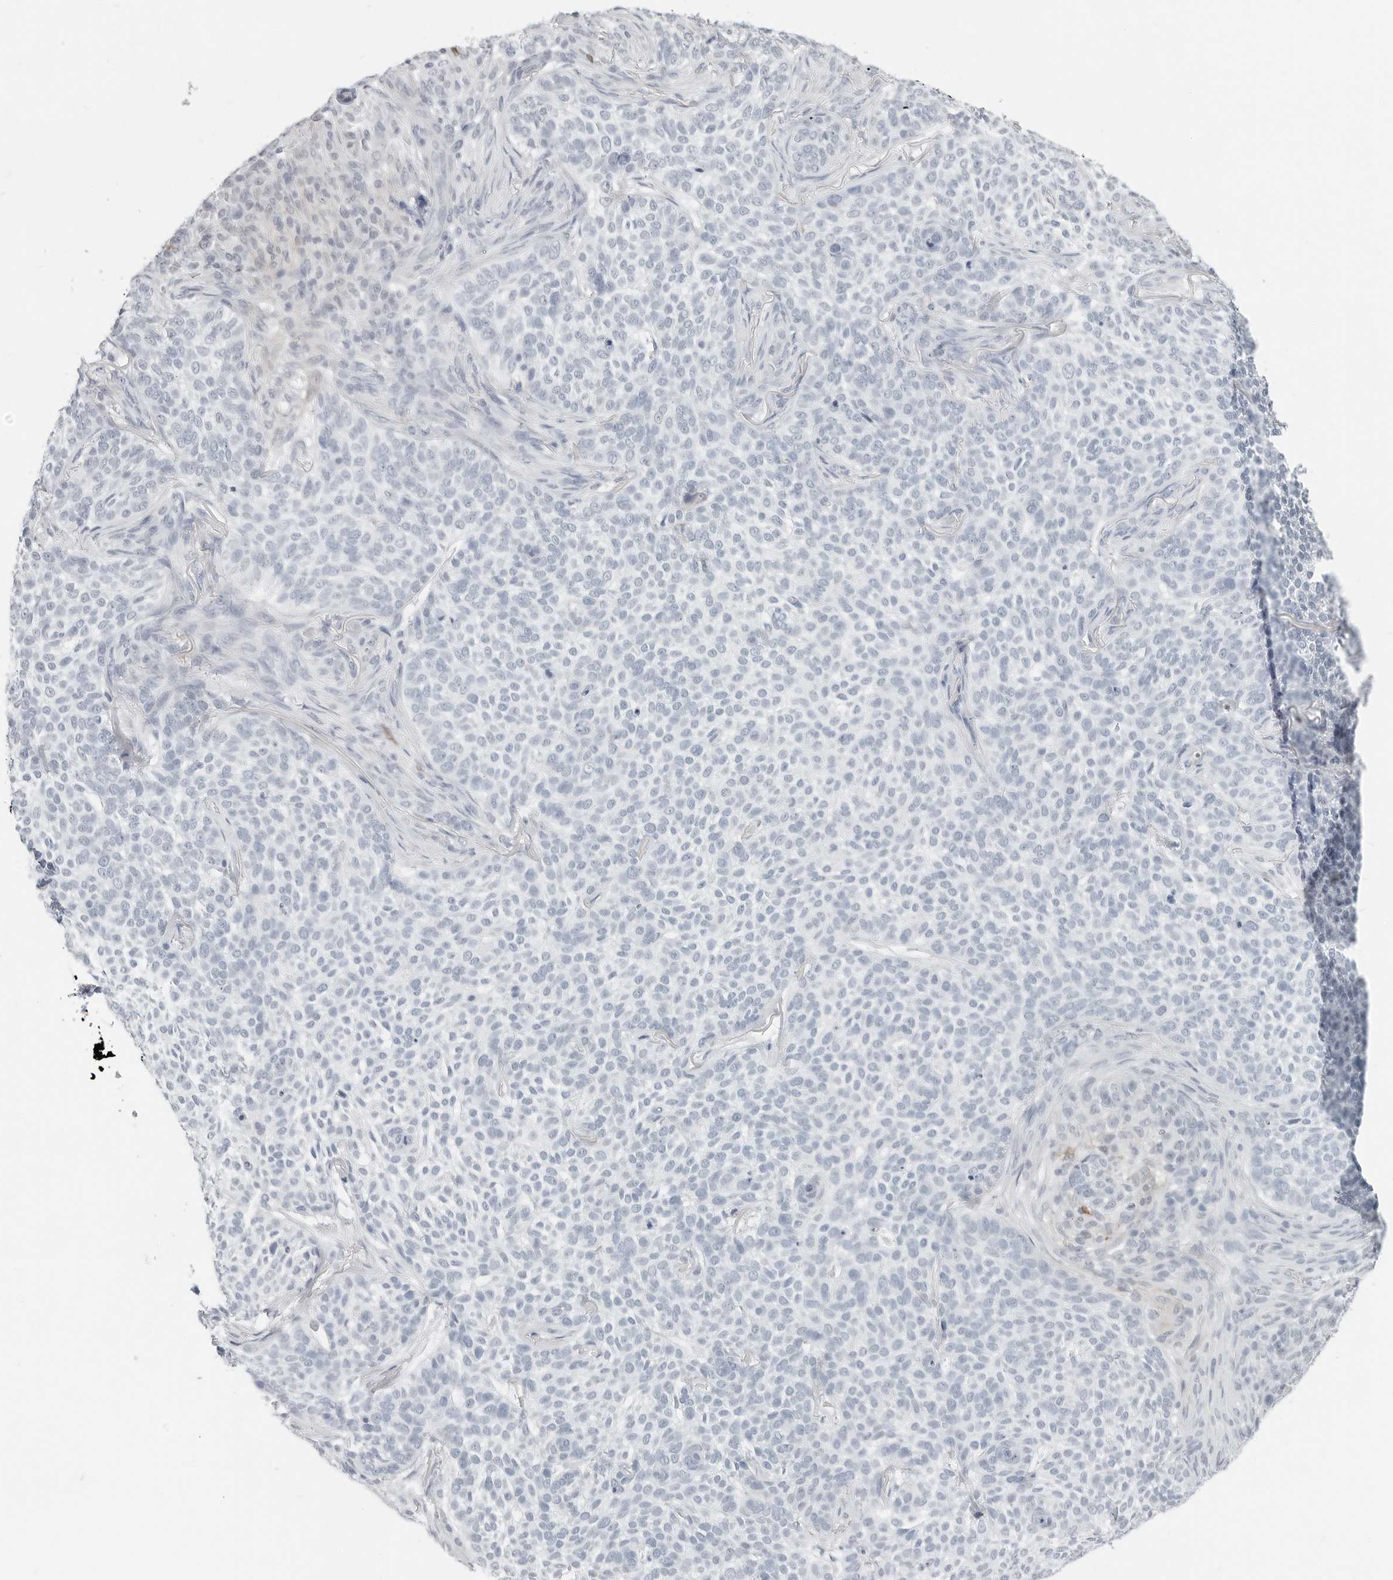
{"staining": {"intensity": "negative", "quantity": "none", "location": "none"}, "tissue": "skin cancer", "cell_type": "Tumor cells", "image_type": "cancer", "snomed": [{"axis": "morphology", "description": "Basal cell carcinoma"}, {"axis": "topography", "description": "Skin"}], "caption": "The photomicrograph reveals no staining of tumor cells in skin cancer. The staining was performed using DAB (3,3'-diaminobenzidine) to visualize the protein expression in brown, while the nuclei were stained in blue with hematoxylin (Magnification: 20x).", "gene": "XIRP1", "patient": {"sex": "female", "age": 64}}